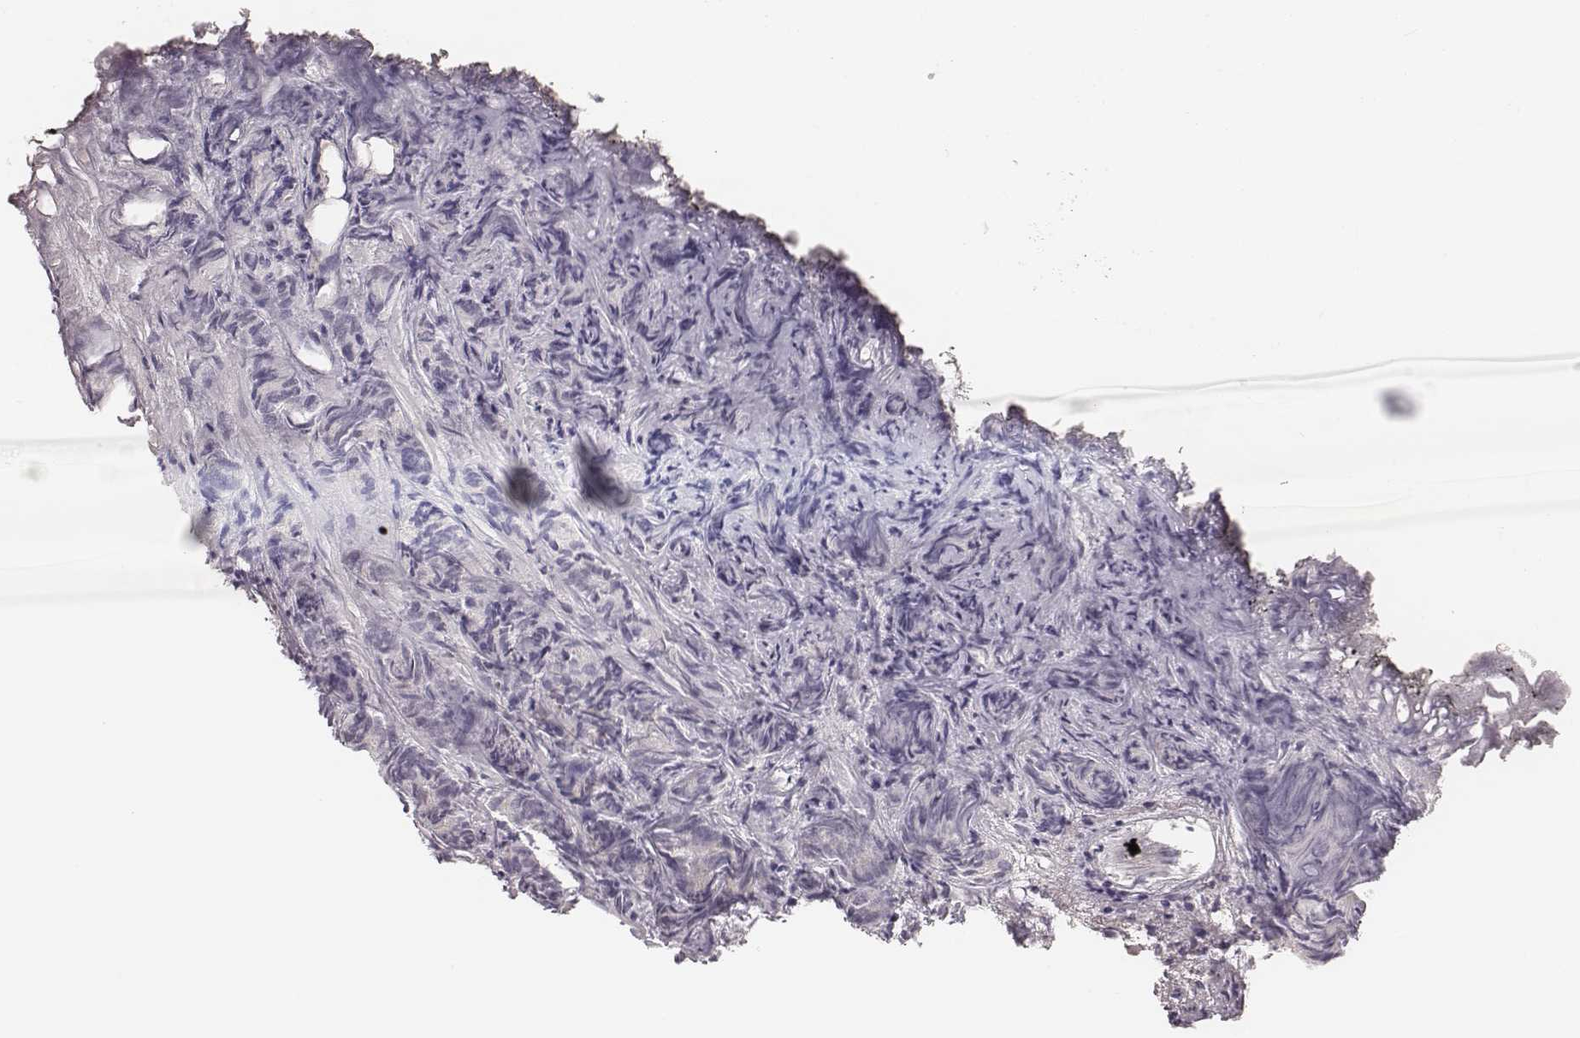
{"staining": {"intensity": "negative", "quantity": "none", "location": "none"}, "tissue": "prostate cancer", "cell_type": "Tumor cells", "image_type": "cancer", "snomed": [{"axis": "morphology", "description": "Adenocarcinoma, High grade"}, {"axis": "topography", "description": "Prostate"}], "caption": "There is no significant expression in tumor cells of prostate adenocarcinoma (high-grade). (Brightfield microscopy of DAB immunohistochemistry at high magnification).", "gene": "ZNF365", "patient": {"sex": "male", "age": 84}}